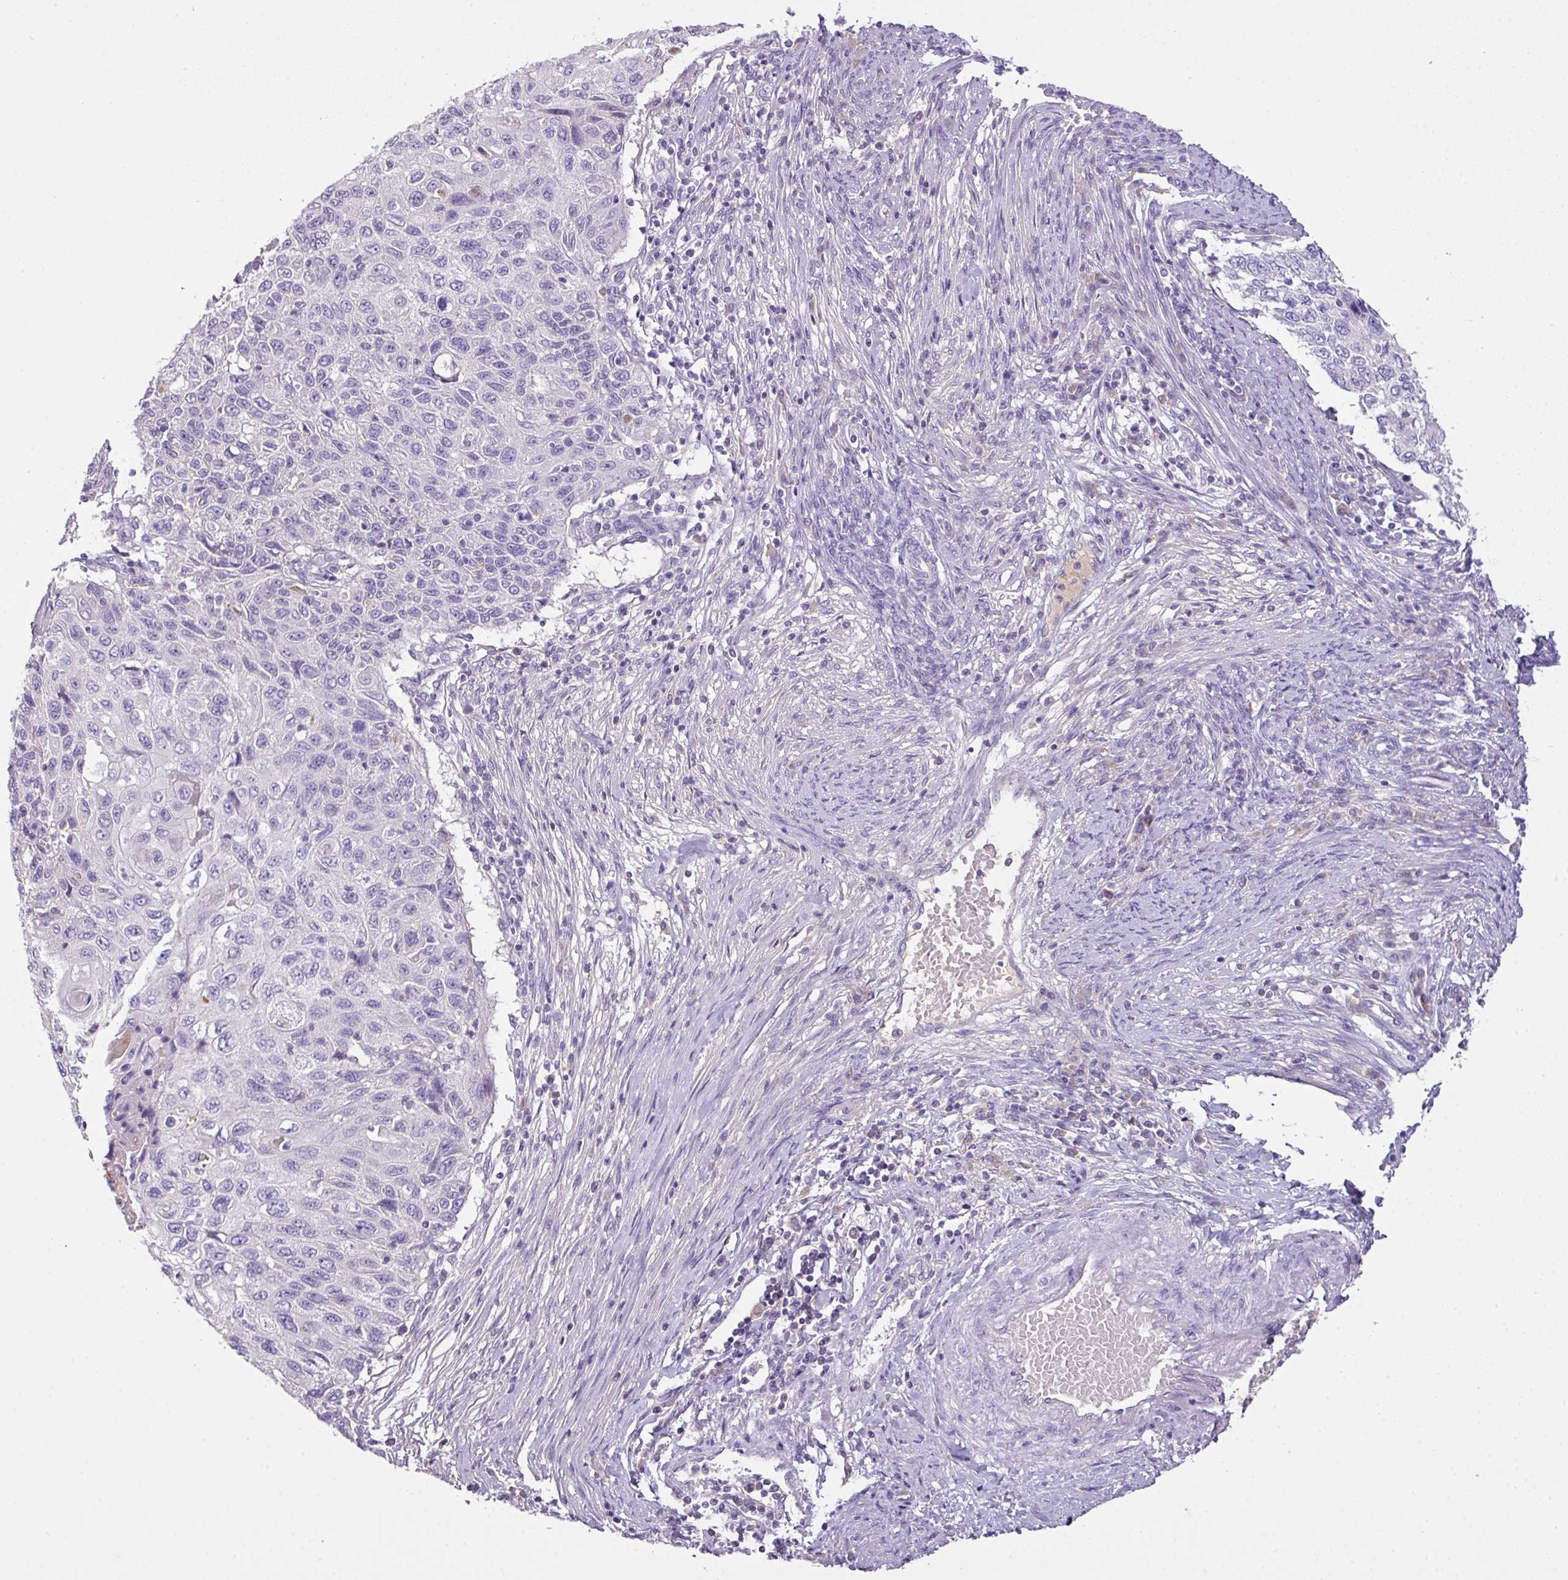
{"staining": {"intensity": "negative", "quantity": "none", "location": "none"}, "tissue": "cervical cancer", "cell_type": "Tumor cells", "image_type": "cancer", "snomed": [{"axis": "morphology", "description": "Squamous cell carcinoma, NOS"}, {"axis": "topography", "description": "Cervix"}], "caption": "Protein analysis of cervical cancer reveals no significant expression in tumor cells.", "gene": "OR6C6", "patient": {"sex": "female", "age": 70}}